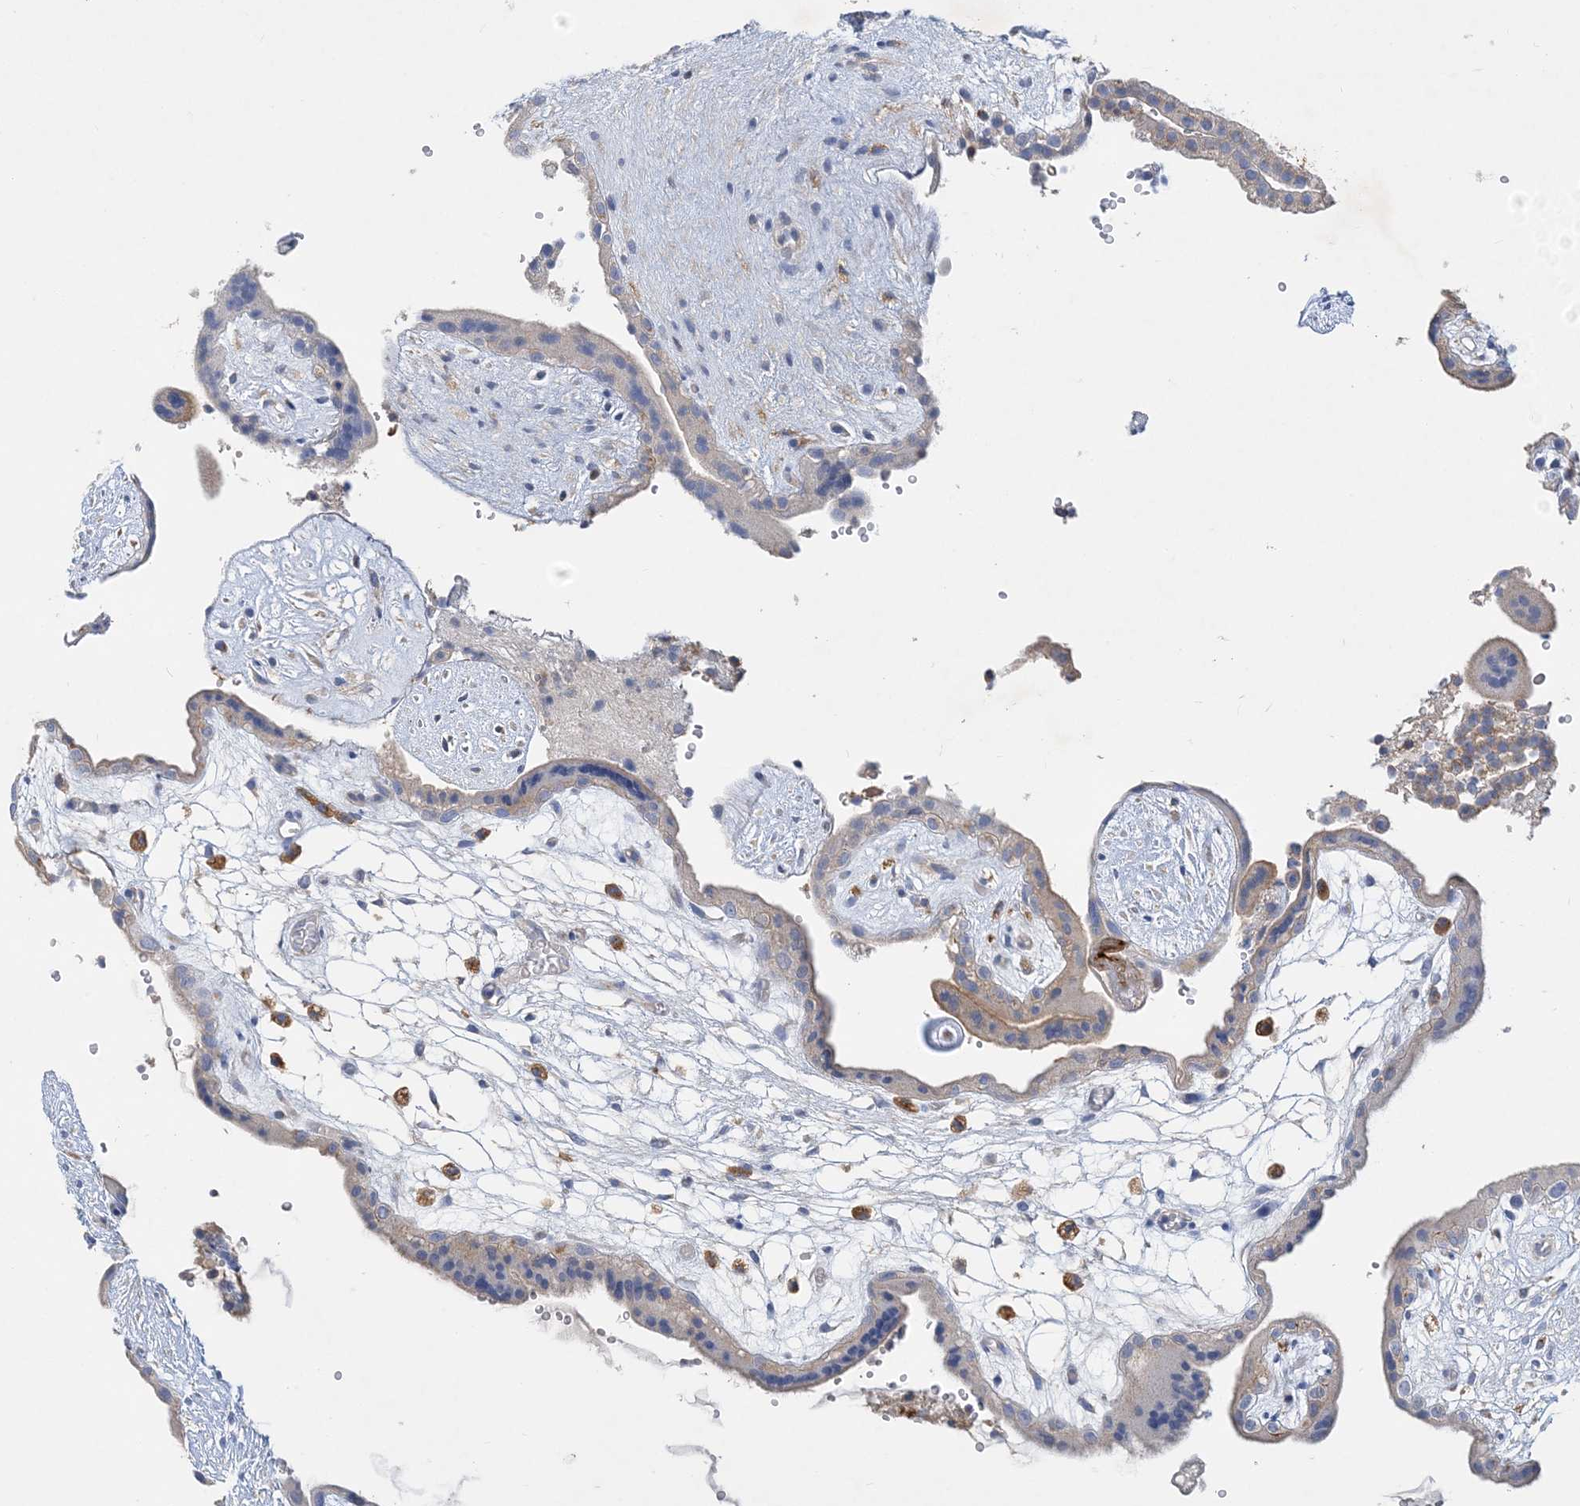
{"staining": {"intensity": "weak", "quantity": "25%-75%", "location": "cytoplasmic/membranous"}, "tissue": "placenta", "cell_type": "Decidual cells", "image_type": "normal", "snomed": [{"axis": "morphology", "description": "Normal tissue, NOS"}, {"axis": "topography", "description": "Placenta"}], "caption": "Decidual cells demonstrate low levels of weak cytoplasmic/membranous positivity in approximately 25%-75% of cells in unremarkable human placenta.", "gene": "GRINA", "patient": {"sex": "female", "age": 18}}